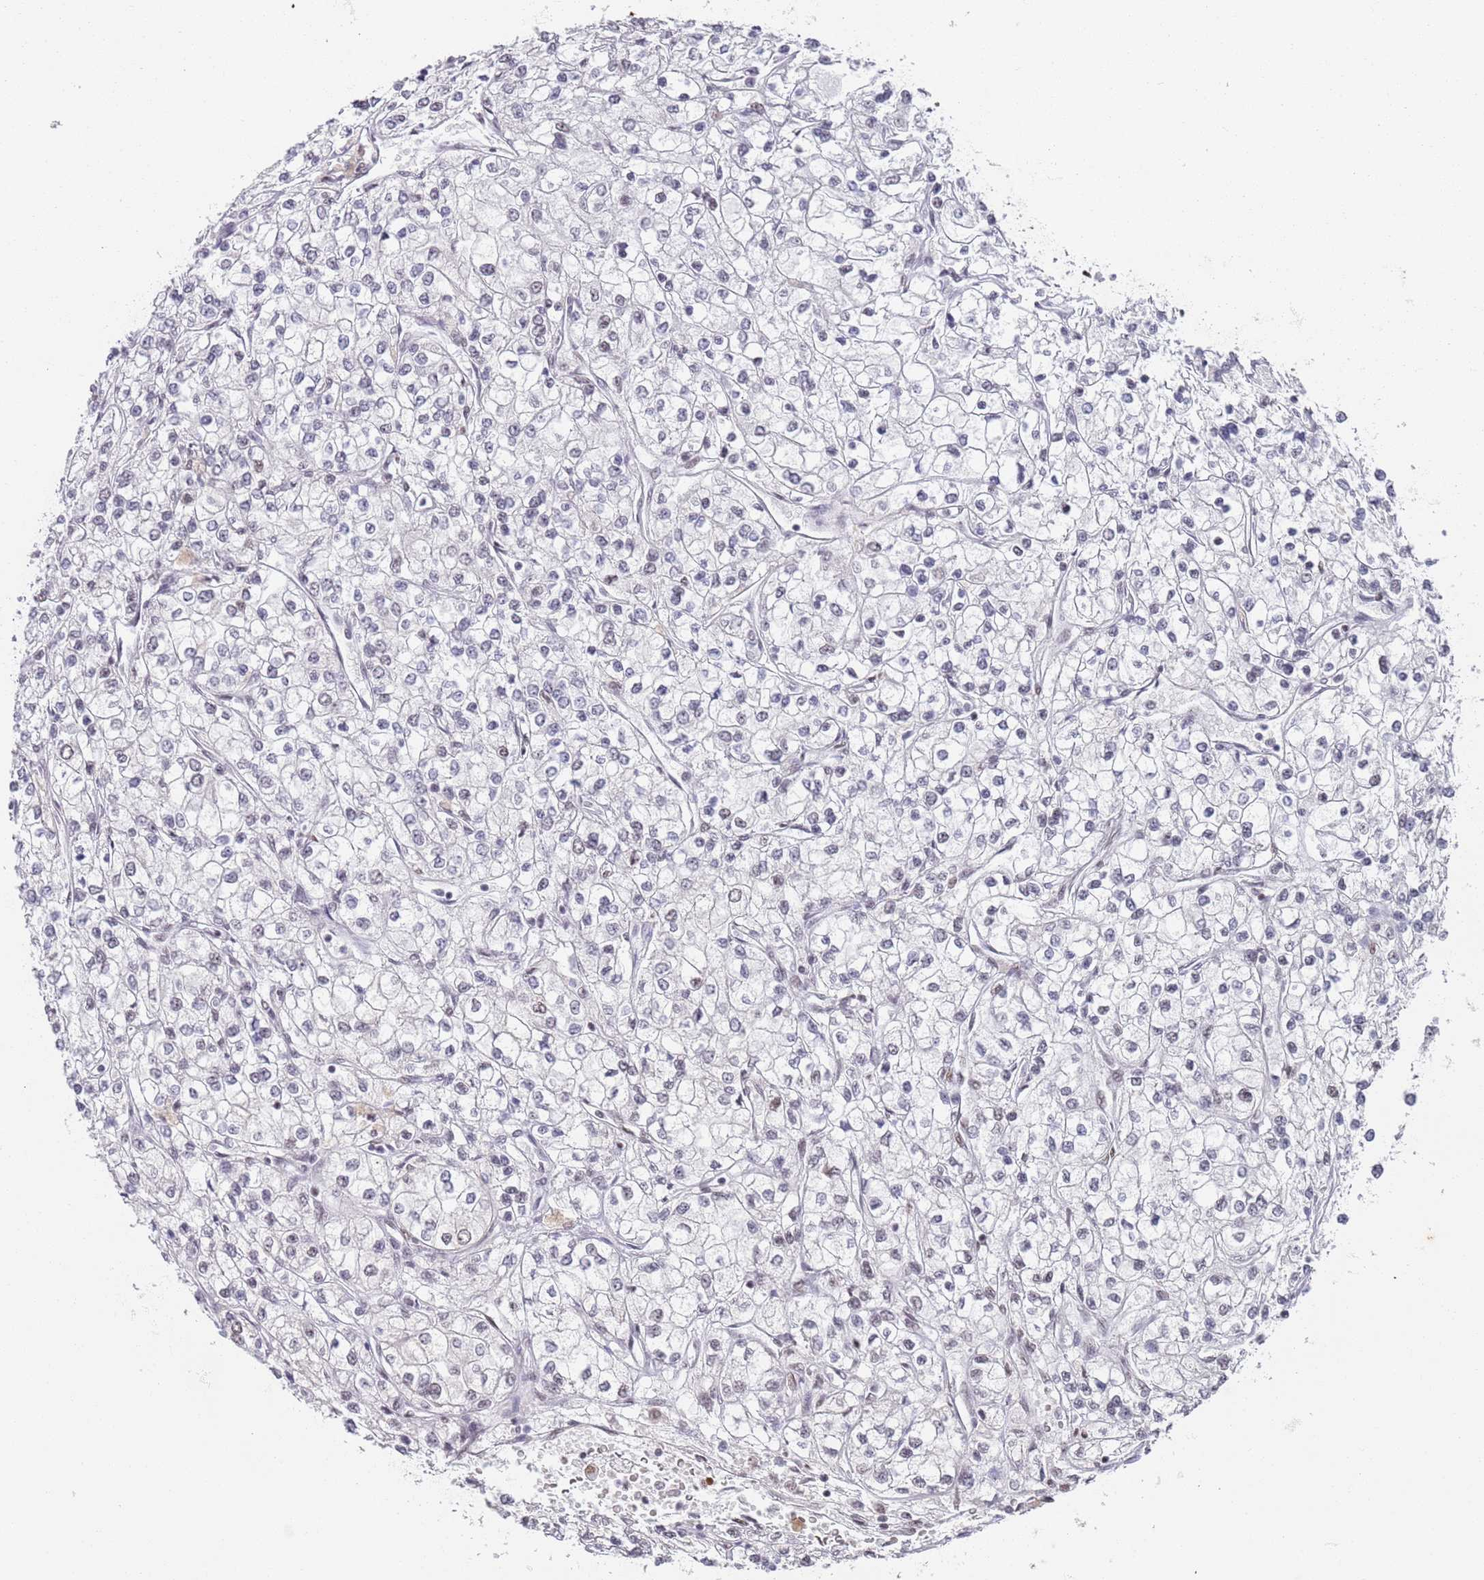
{"staining": {"intensity": "negative", "quantity": "none", "location": "none"}, "tissue": "renal cancer", "cell_type": "Tumor cells", "image_type": "cancer", "snomed": [{"axis": "morphology", "description": "Adenocarcinoma, NOS"}, {"axis": "topography", "description": "Kidney"}], "caption": "Tumor cells show no significant staining in adenocarcinoma (renal).", "gene": "AKAP8L", "patient": {"sex": "male", "age": 80}}